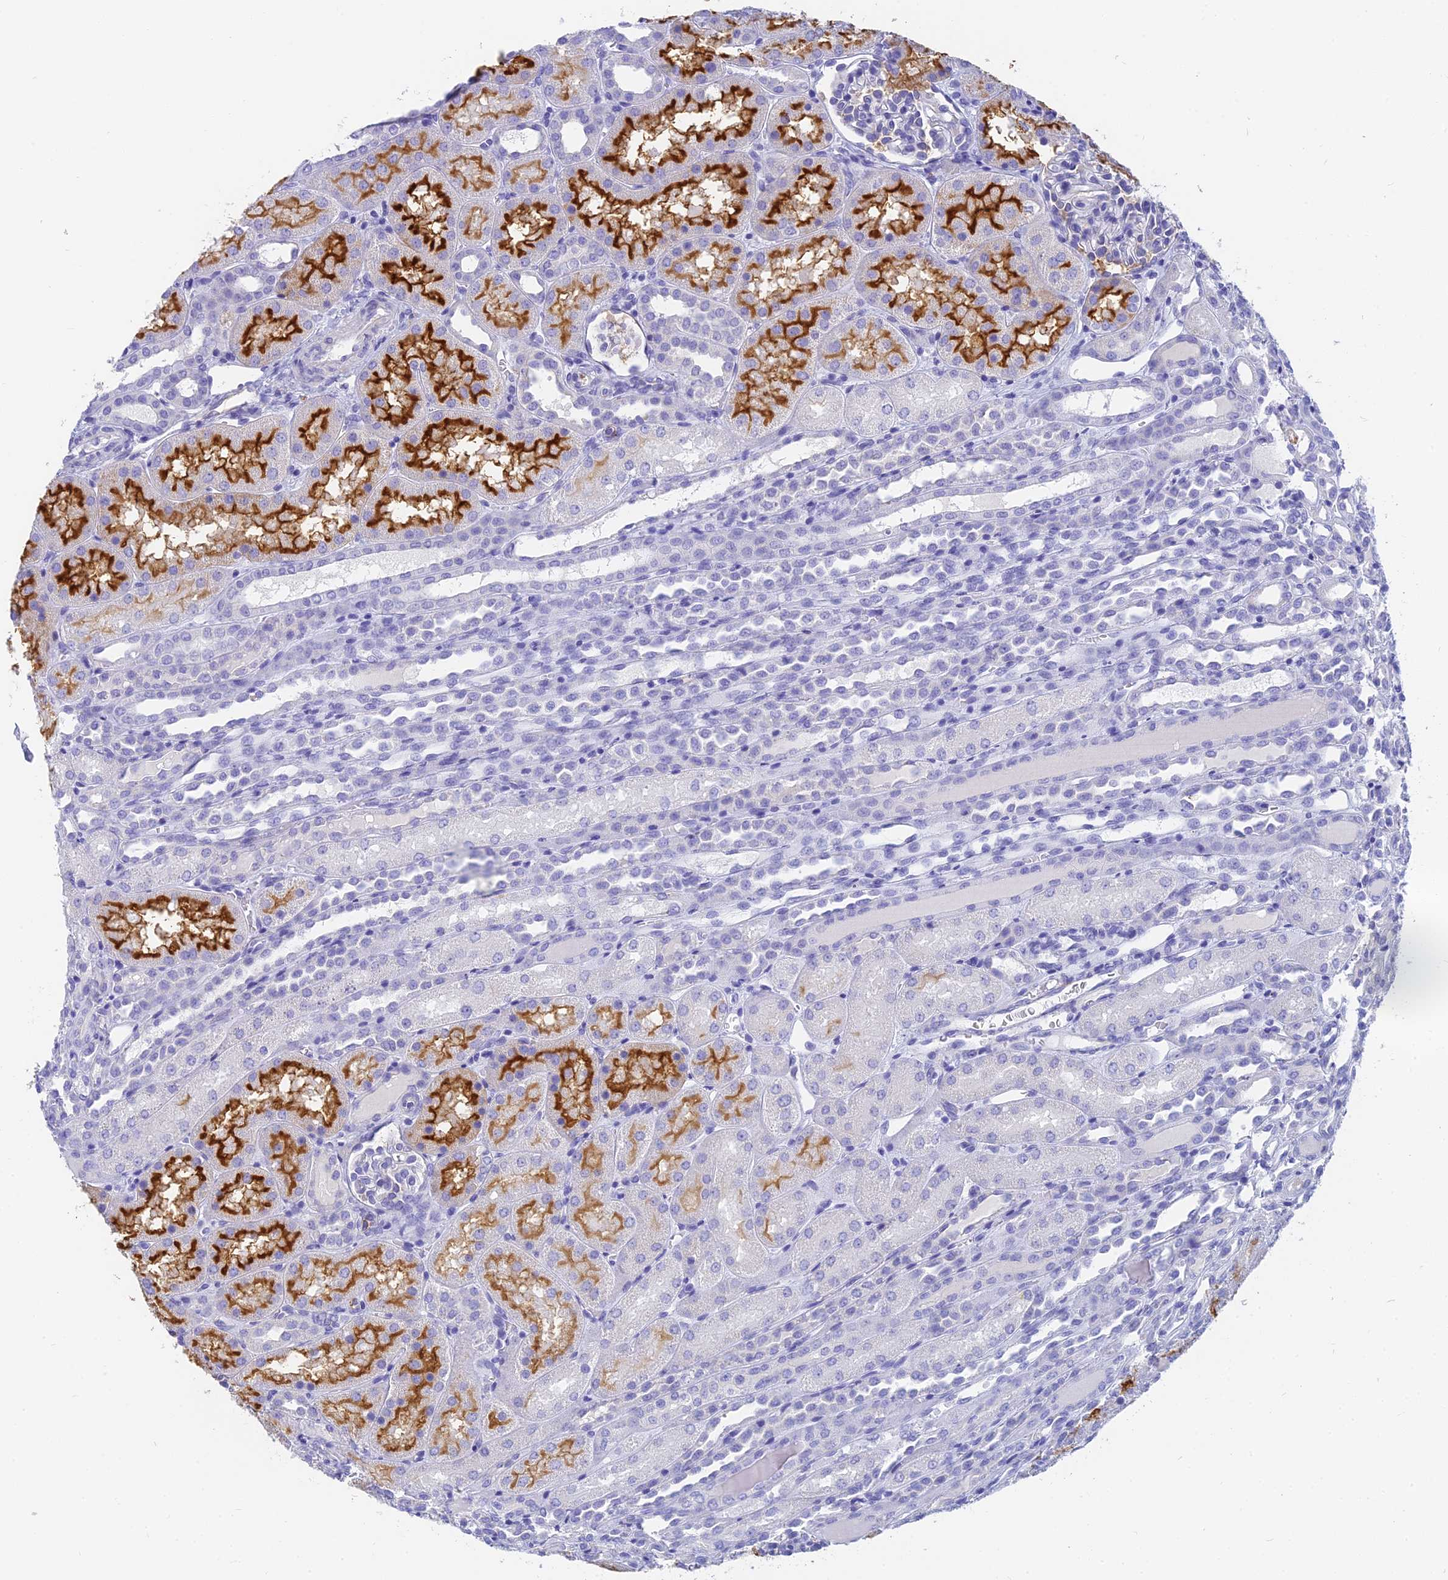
{"staining": {"intensity": "weak", "quantity": "<25%", "location": "cytoplasmic/membranous"}, "tissue": "kidney", "cell_type": "Cells in glomeruli", "image_type": "normal", "snomed": [{"axis": "morphology", "description": "Normal tissue, NOS"}, {"axis": "topography", "description": "Kidney"}], "caption": "A high-resolution photomicrograph shows immunohistochemistry (IHC) staining of unremarkable kidney, which shows no significant expression in cells in glomeruli. Brightfield microscopy of immunohistochemistry stained with DAB (brown) and hematoxylin (blue), captured at high magnification.", "gene": "SLC36A2", "patient": {"sex": "male", "age": 1}}